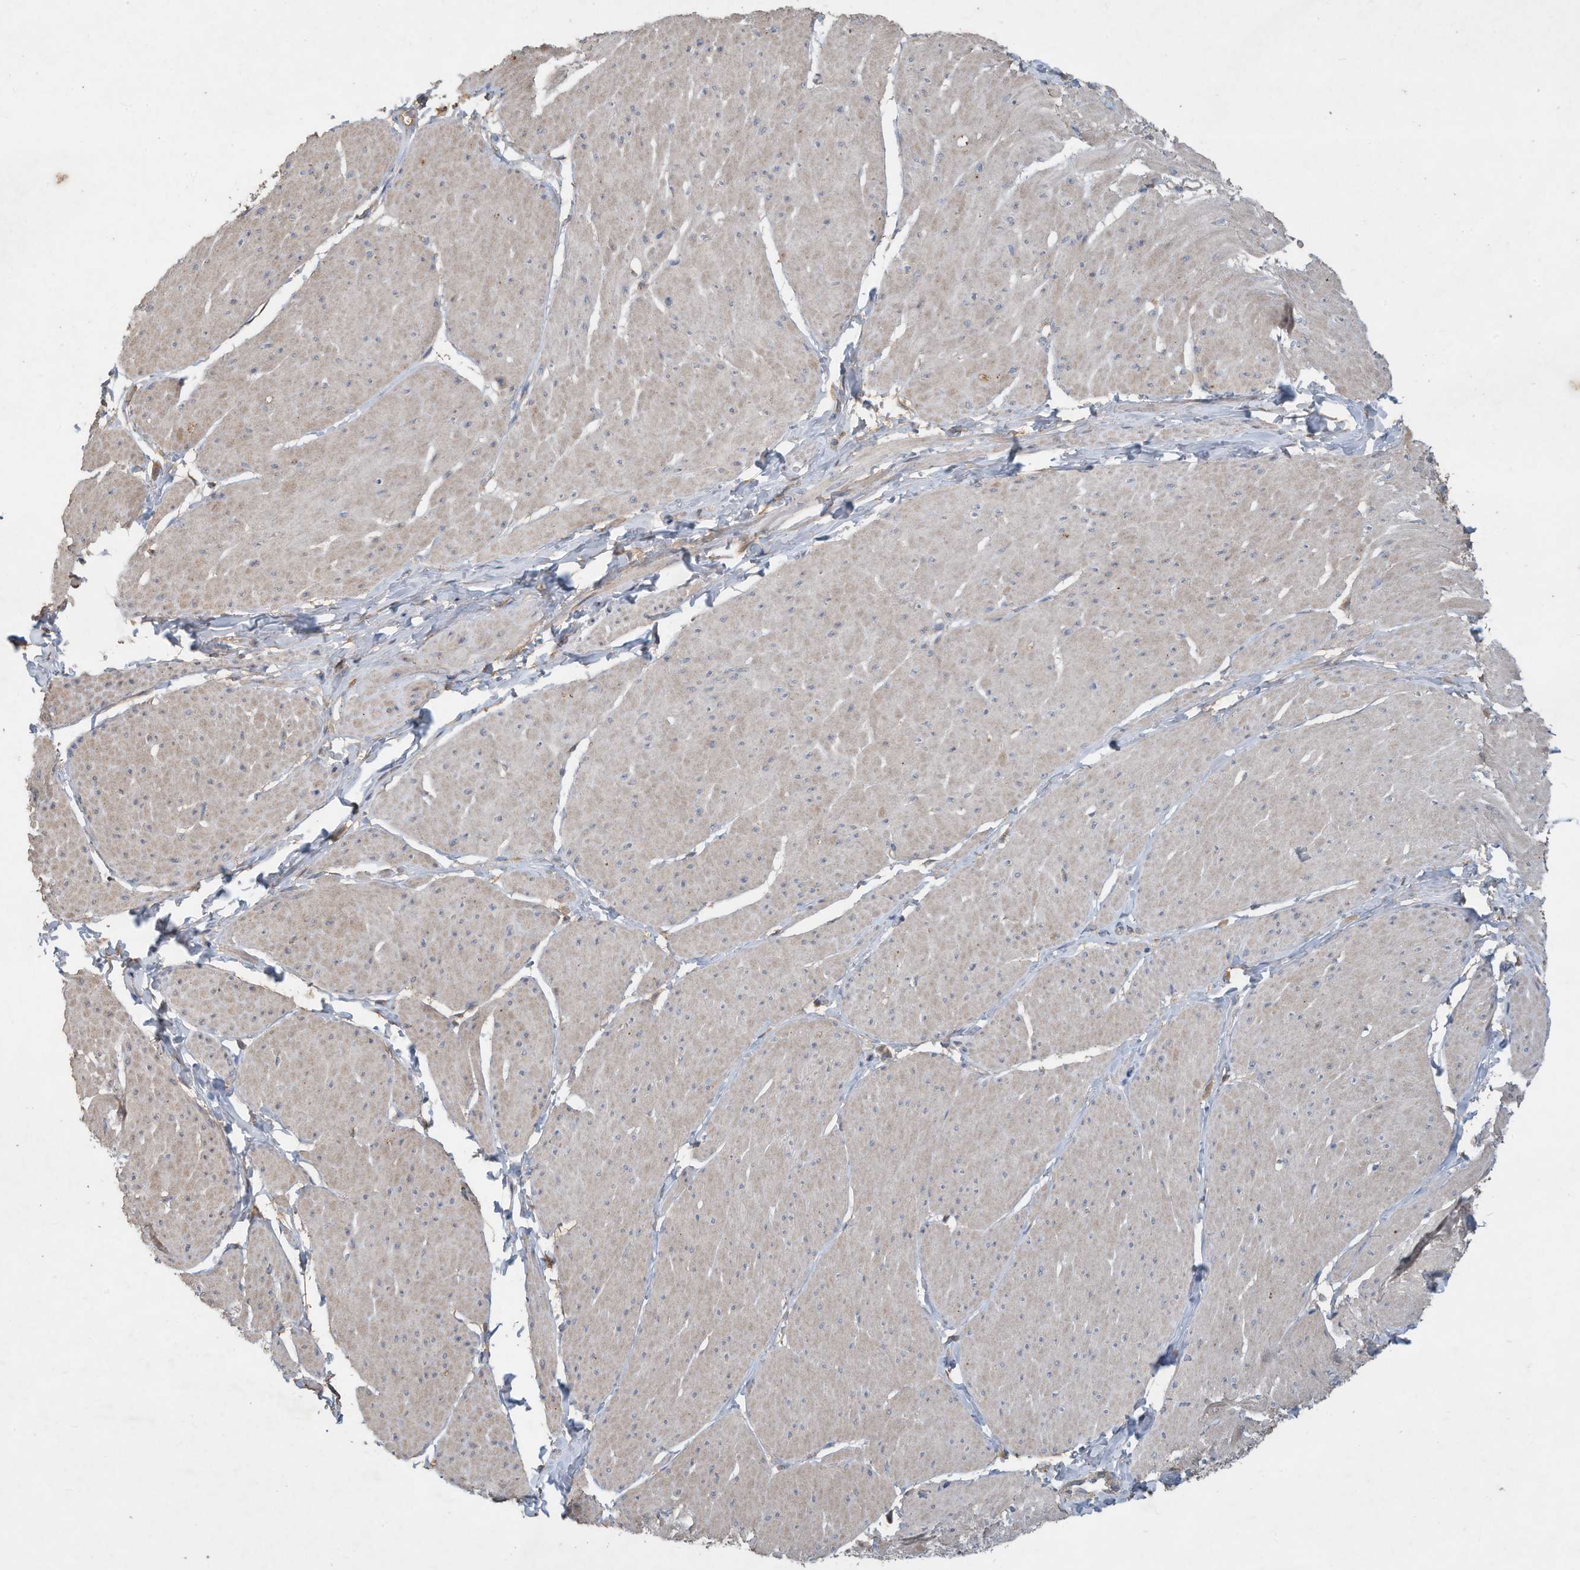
{"staining": {"intensity": "weak", "quantity": "<25%", "location": "cytoplasmic/membranous"}, "tissue": "smooth muscle", "cell_type": "Smooth muscle cells", "image_type": "normal", "snomed": [{"axis": "morphology", "description": "Urothelial carcinoma, High grade"}, {"axis": "topography", "description": "Urinary bladder"}], "caption": "A micrograph of smooth muscle stained for a protein exhibits no brown staining in smooth muscle cells. The staining was performed using DAB to visualize the protein expression in brown, while the nuclei were stained in blue with hematoxylin (Magnification: 20x).", "gene": "CAPN13", "patient": {"sex": "male", "age": 46}}